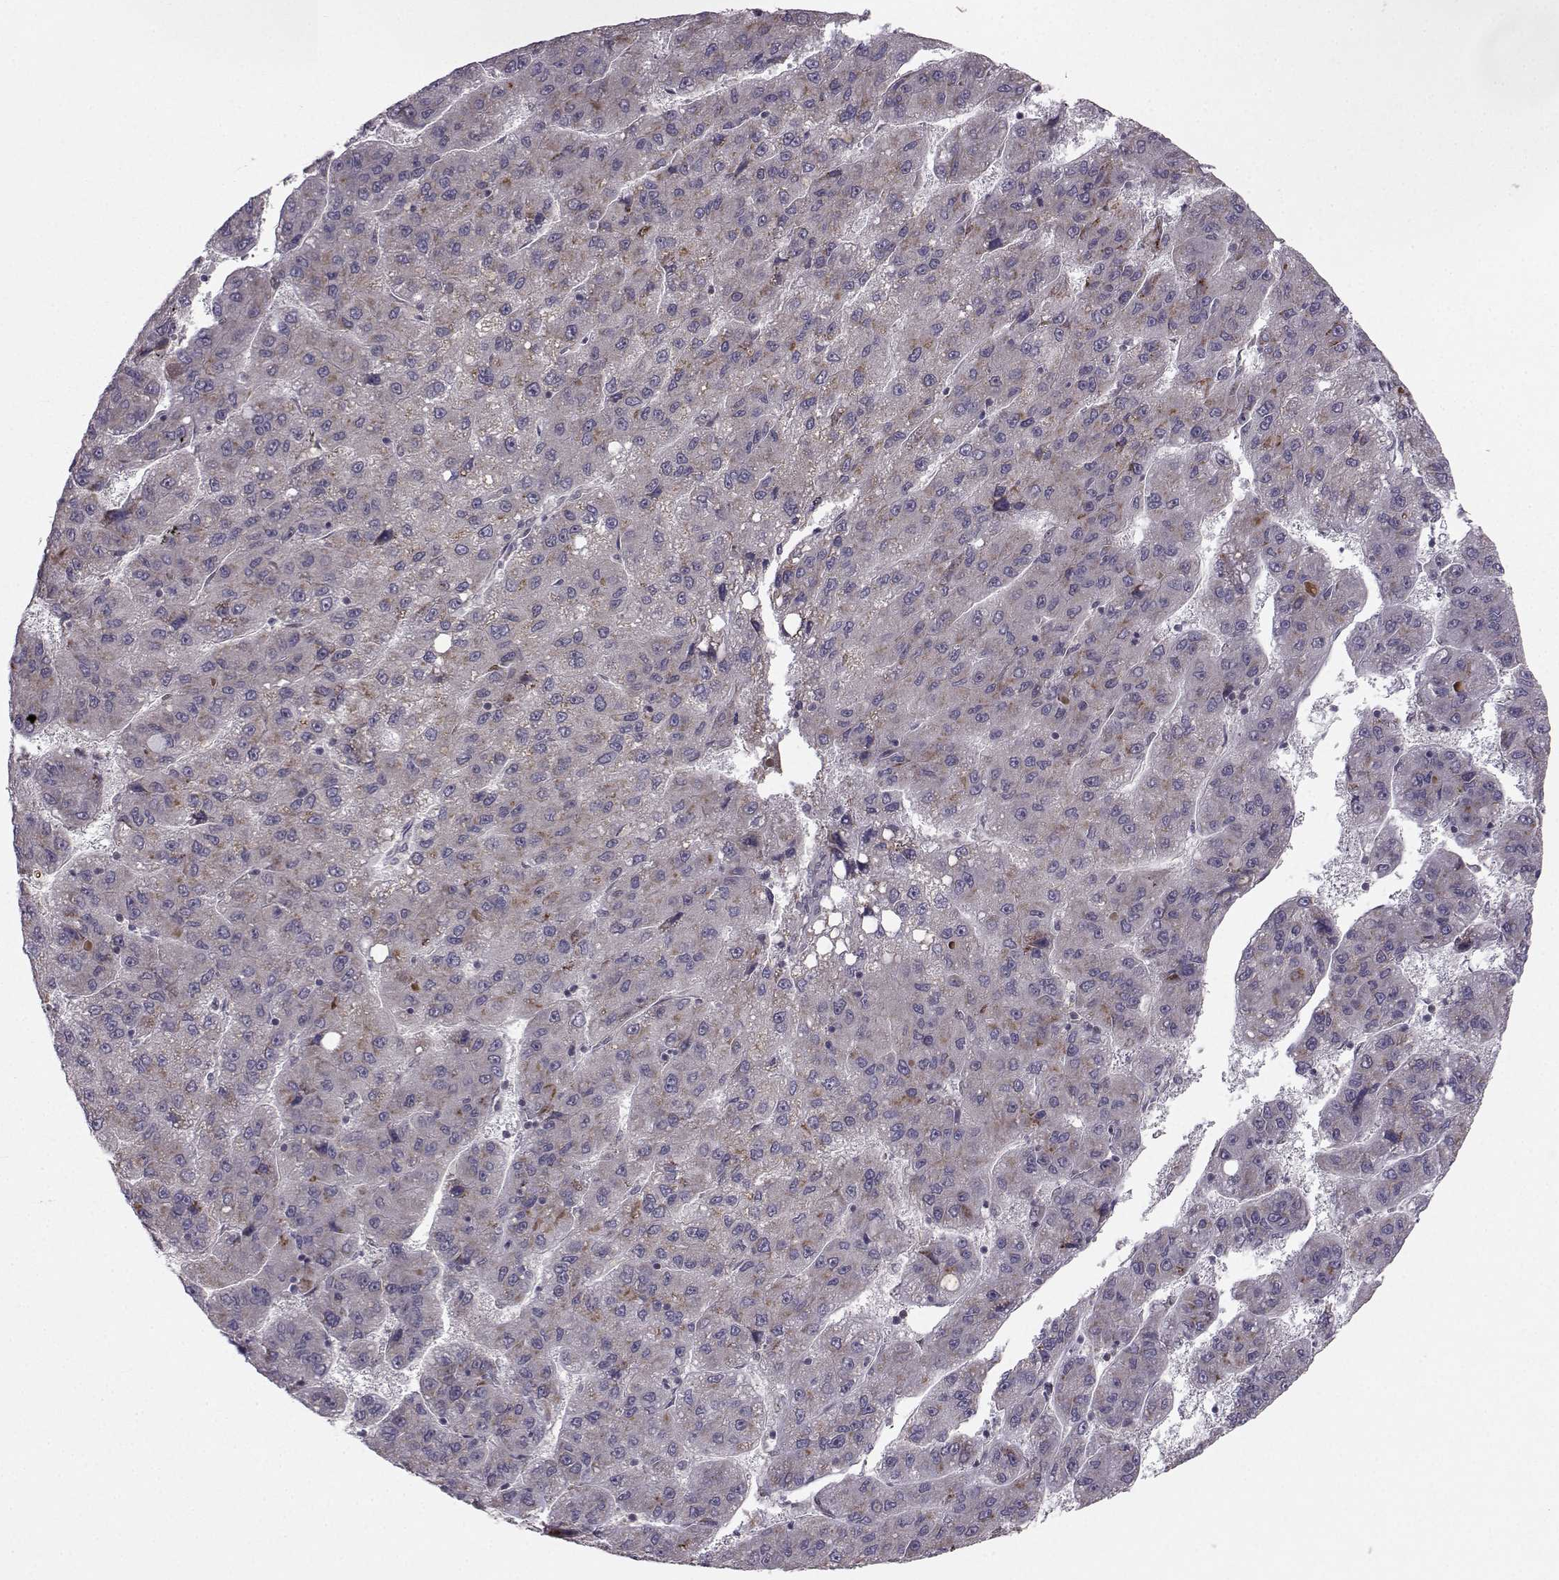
{"staining": {"intensity": "moderate", "quantity": "<25%", "location": "cytoplasmic/membranous"}, "tissue": "liver cancer", "cell_type": "Tumor cells", "image_type": "cancer", "snomed": [{"axis": "morphology", "description": "Carcinoma, Hepatocellular, NOS"}, {"axis": "topography", "description": "Liver"}], "caption": "Hepatocellular carcinoma (liver) stained for a protein (brown) shows moderate cytoplasmic/membranous positive positivity in approximately <25% of tumor cells.", "gene": "PKN2", "patient": {"sex": "female", "age": 82}}